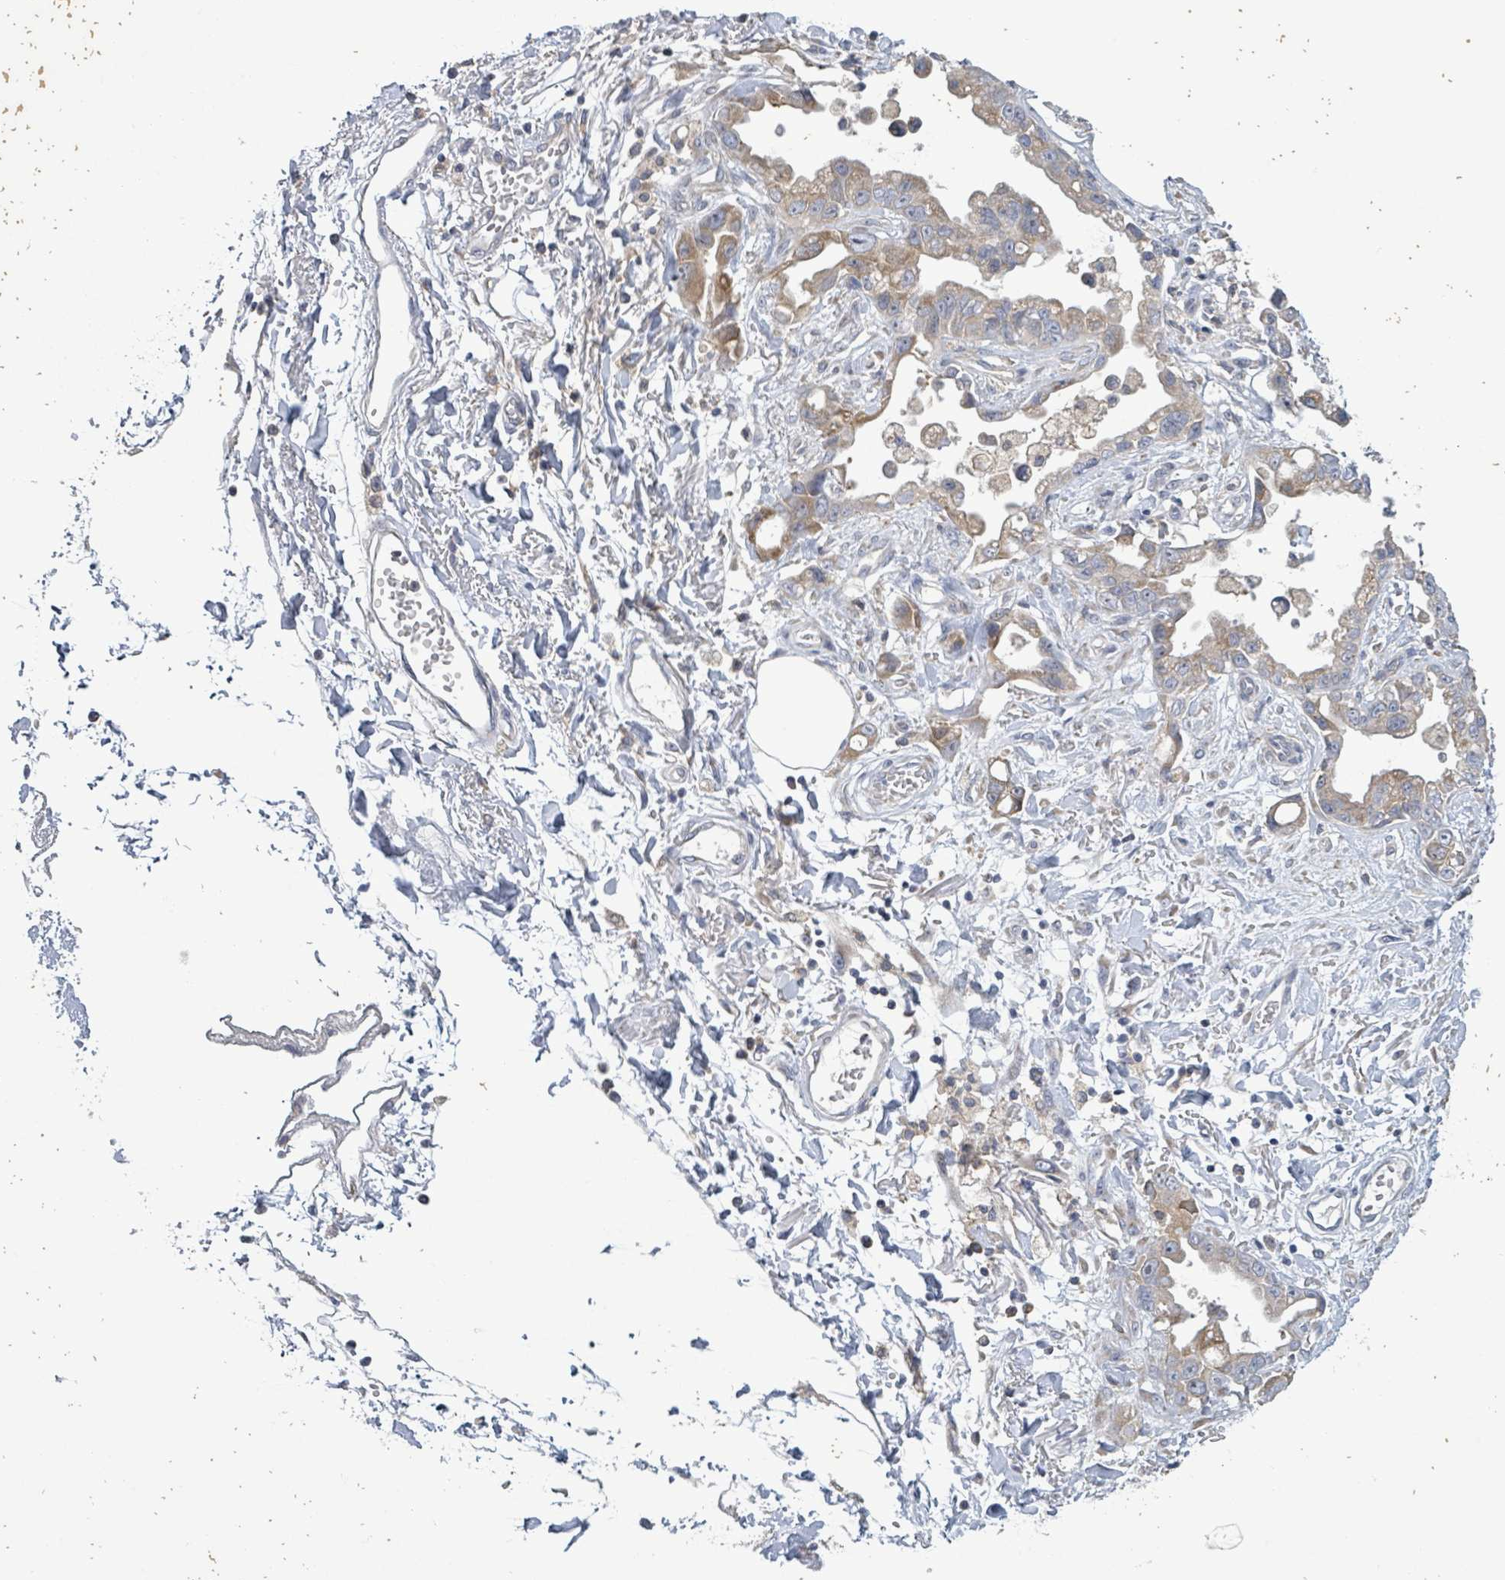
{"staining": {"intensity": "moderate", "quantity": ">75%", "location": "cytoplasmic/membranous"}, "tissue": "stomach cancer", "cell_type": "Tumor cells", "image_type": "cancer", "snomed": [{"axis": "morphology", "description": "Adenocarcinoma, NOS"}, {"axis": "topography", "description": "Stomach"}], "caption": "Moderate cytoplasmic/membranous protein staining is present in about >75% of tumor cells in stomach cancer (adenocarcinoma).", "gene": "ATP13A1", "patient": {"sex": "male", "age": 55}}